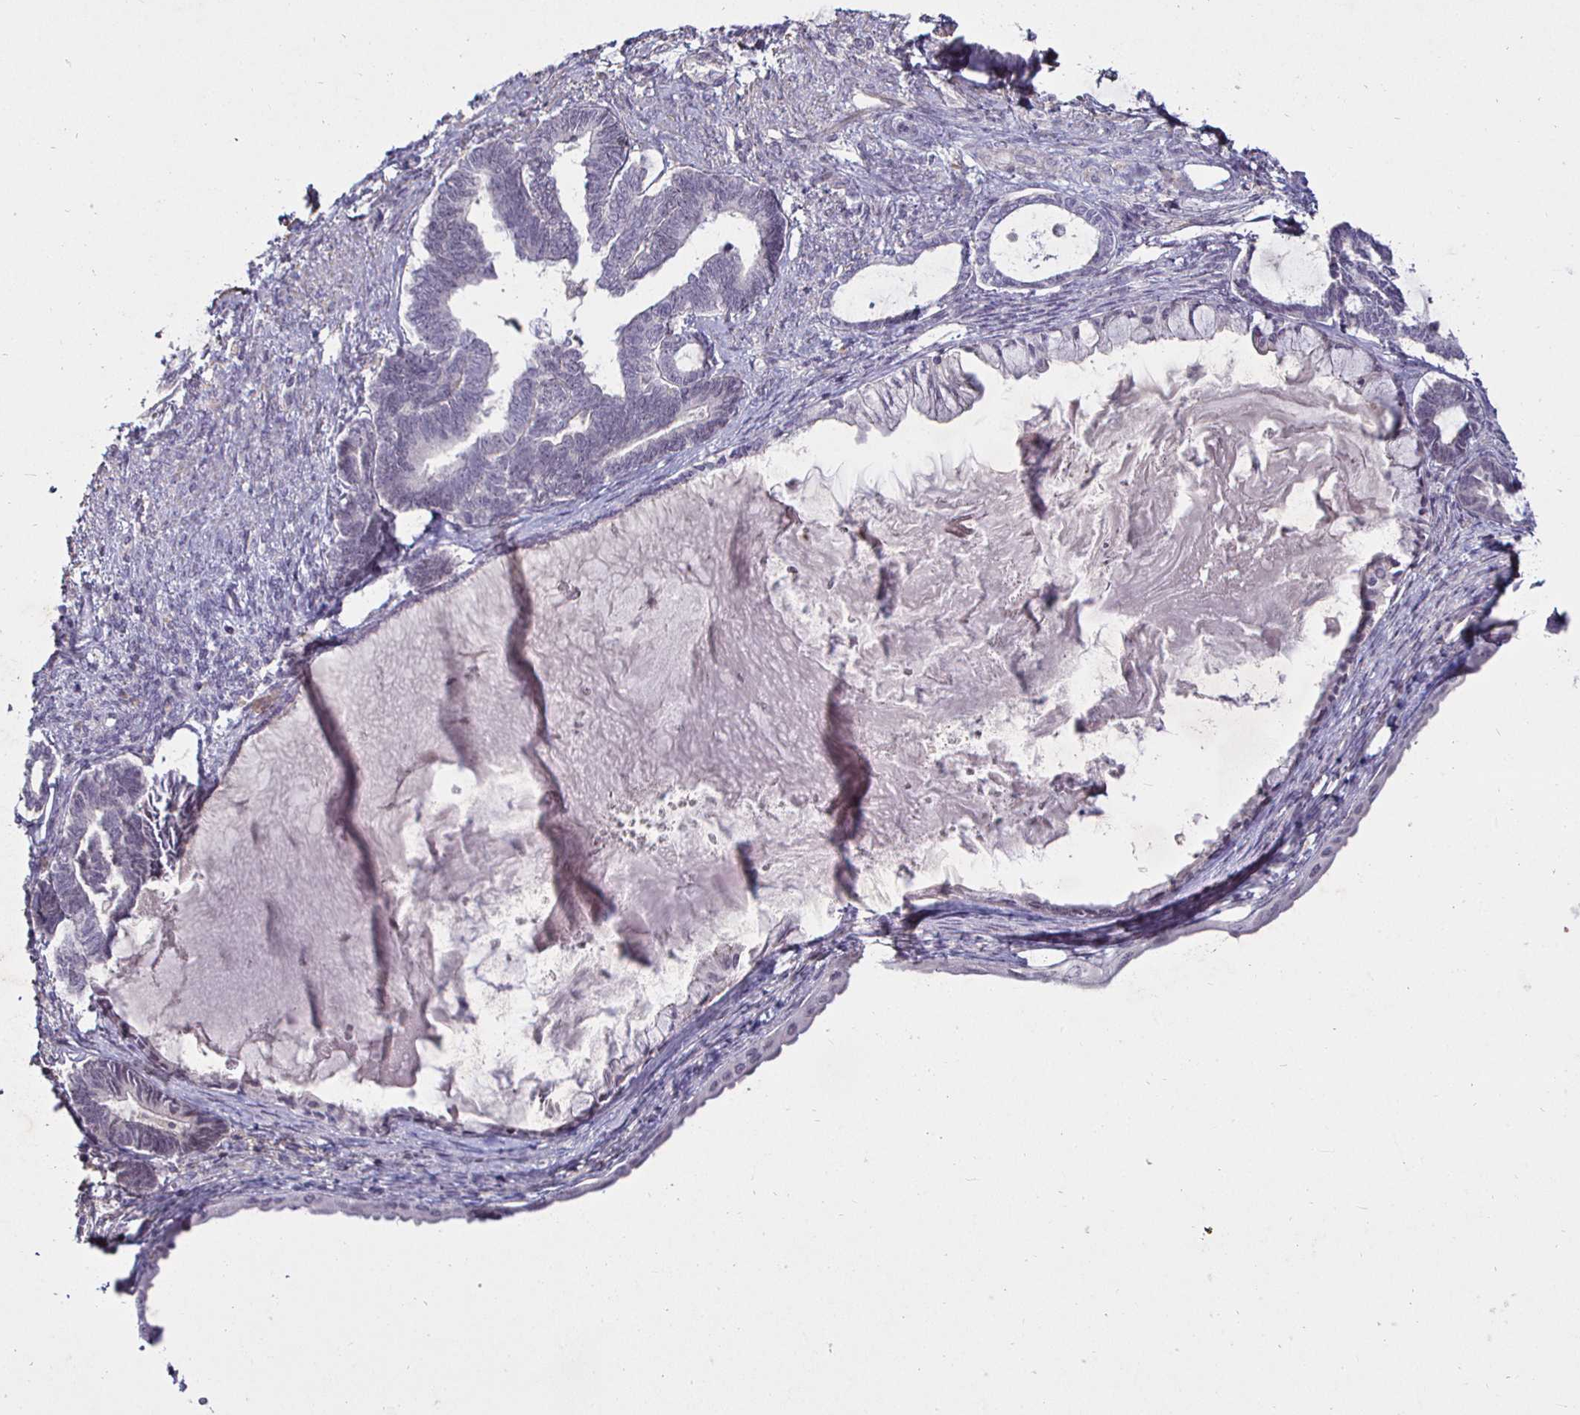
{"staining": {"intensity": "negative", "quantity": "none", "location": "none"}, "tissue": "ovarian cancer", "cell_type": "Tumor cells", "image_type": "cancer", "snomed": [{"axis": "morphology", "description": "Carcinoma, endometroid"}, {"axis": "topography", "description": "Ovary"}], "caption": "Human endometroid carcinoma (ovarian) stained for a protein using IHC demonstrates no positivity in tumor cells.", "gene": "MLH1", "patient": {"sex": "female", "age": 70}}